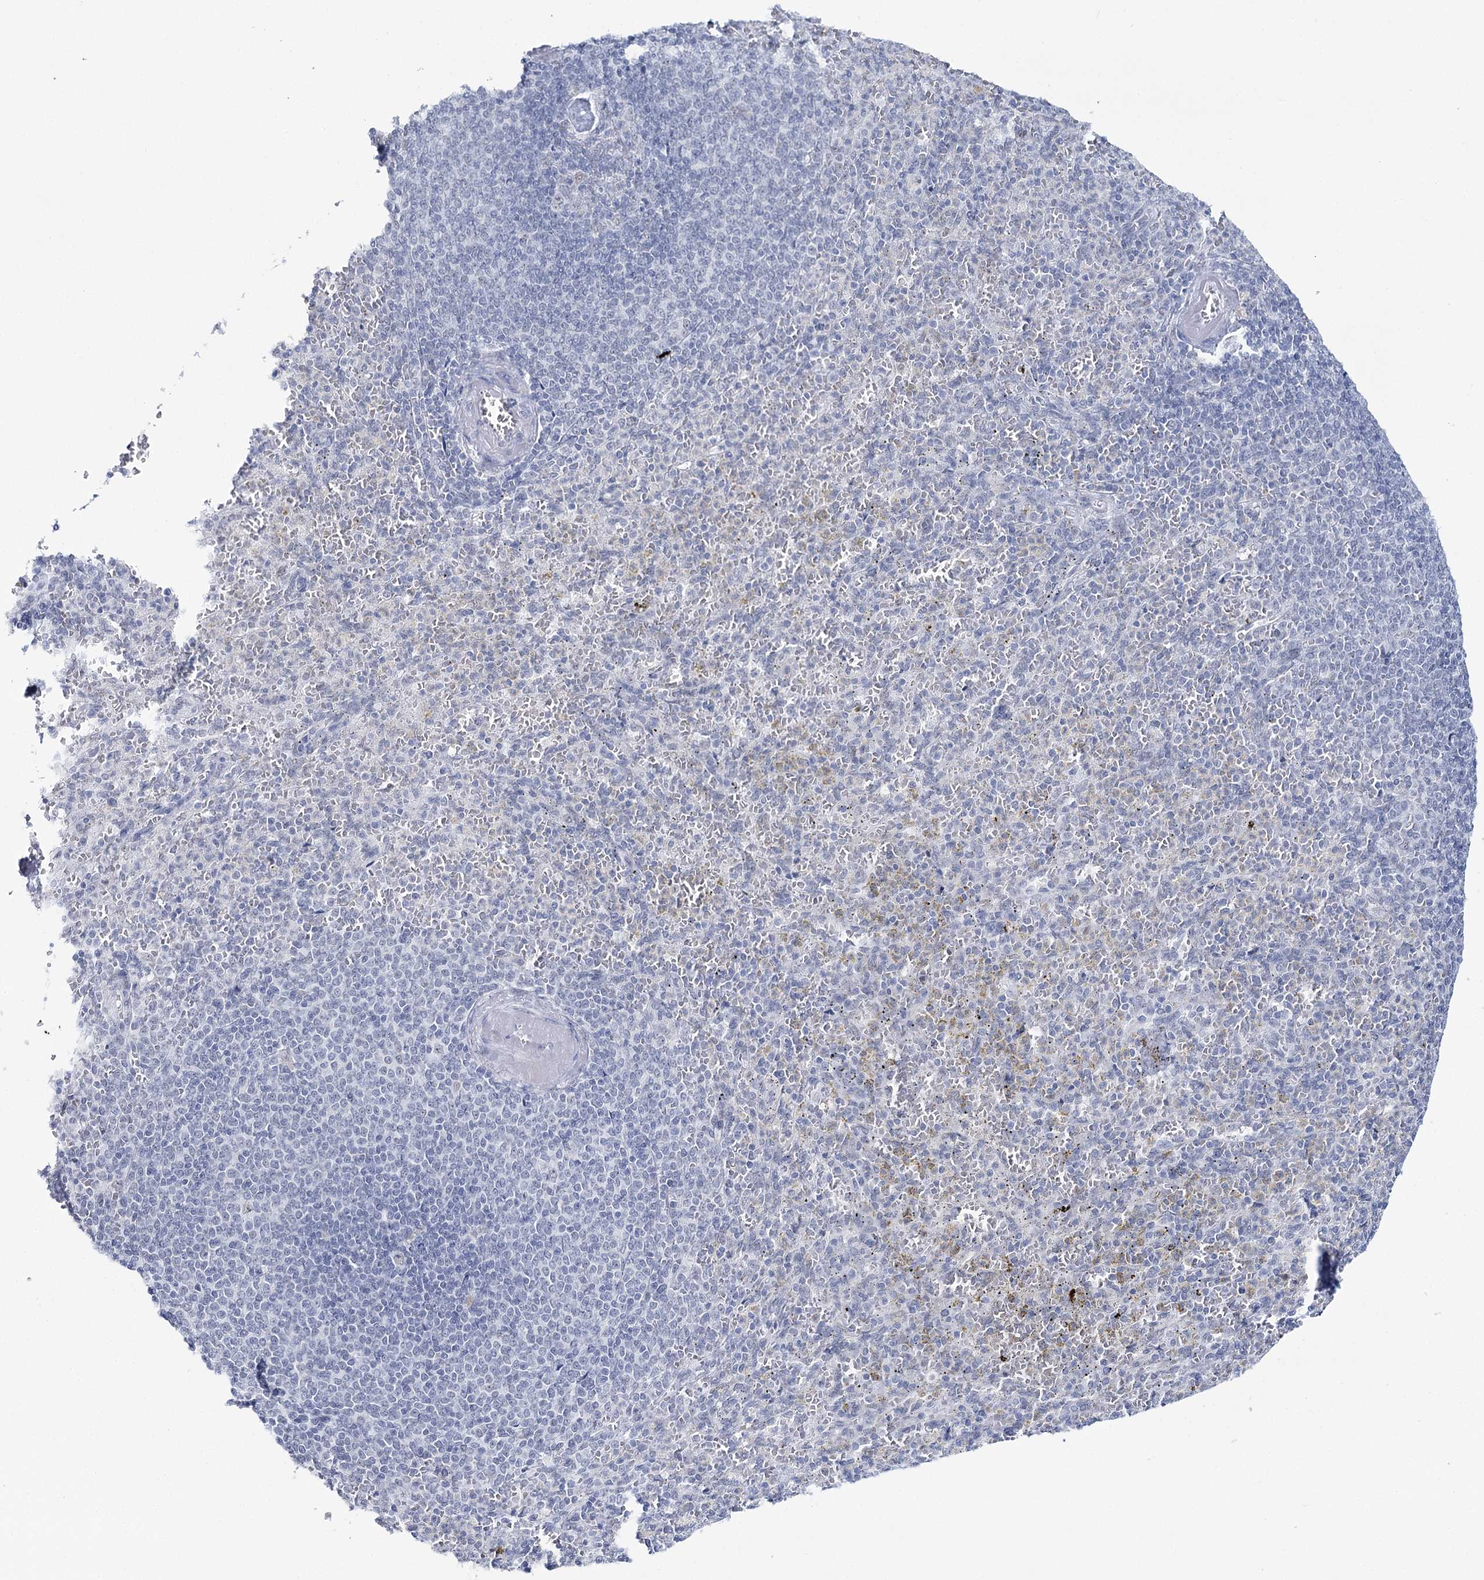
{"staining": {"intensity": "negative", "quantity": "none", "location": "none"}, "tissue": "spleen", "cell_type": "Cells in red pulp", "image_type": "normal", "snomed": [{"axis": "morphology", "description": "Normal tissue, NOS"}, {"axis": "topography", "description": "Spleen"}], "caption": "Human spleen stained for a protein using immunohistochemistry demonstrates no positivity in cells in red pulp.", "gene": "ZC3H8", "patient": {"sex": "female", "age": 74}}